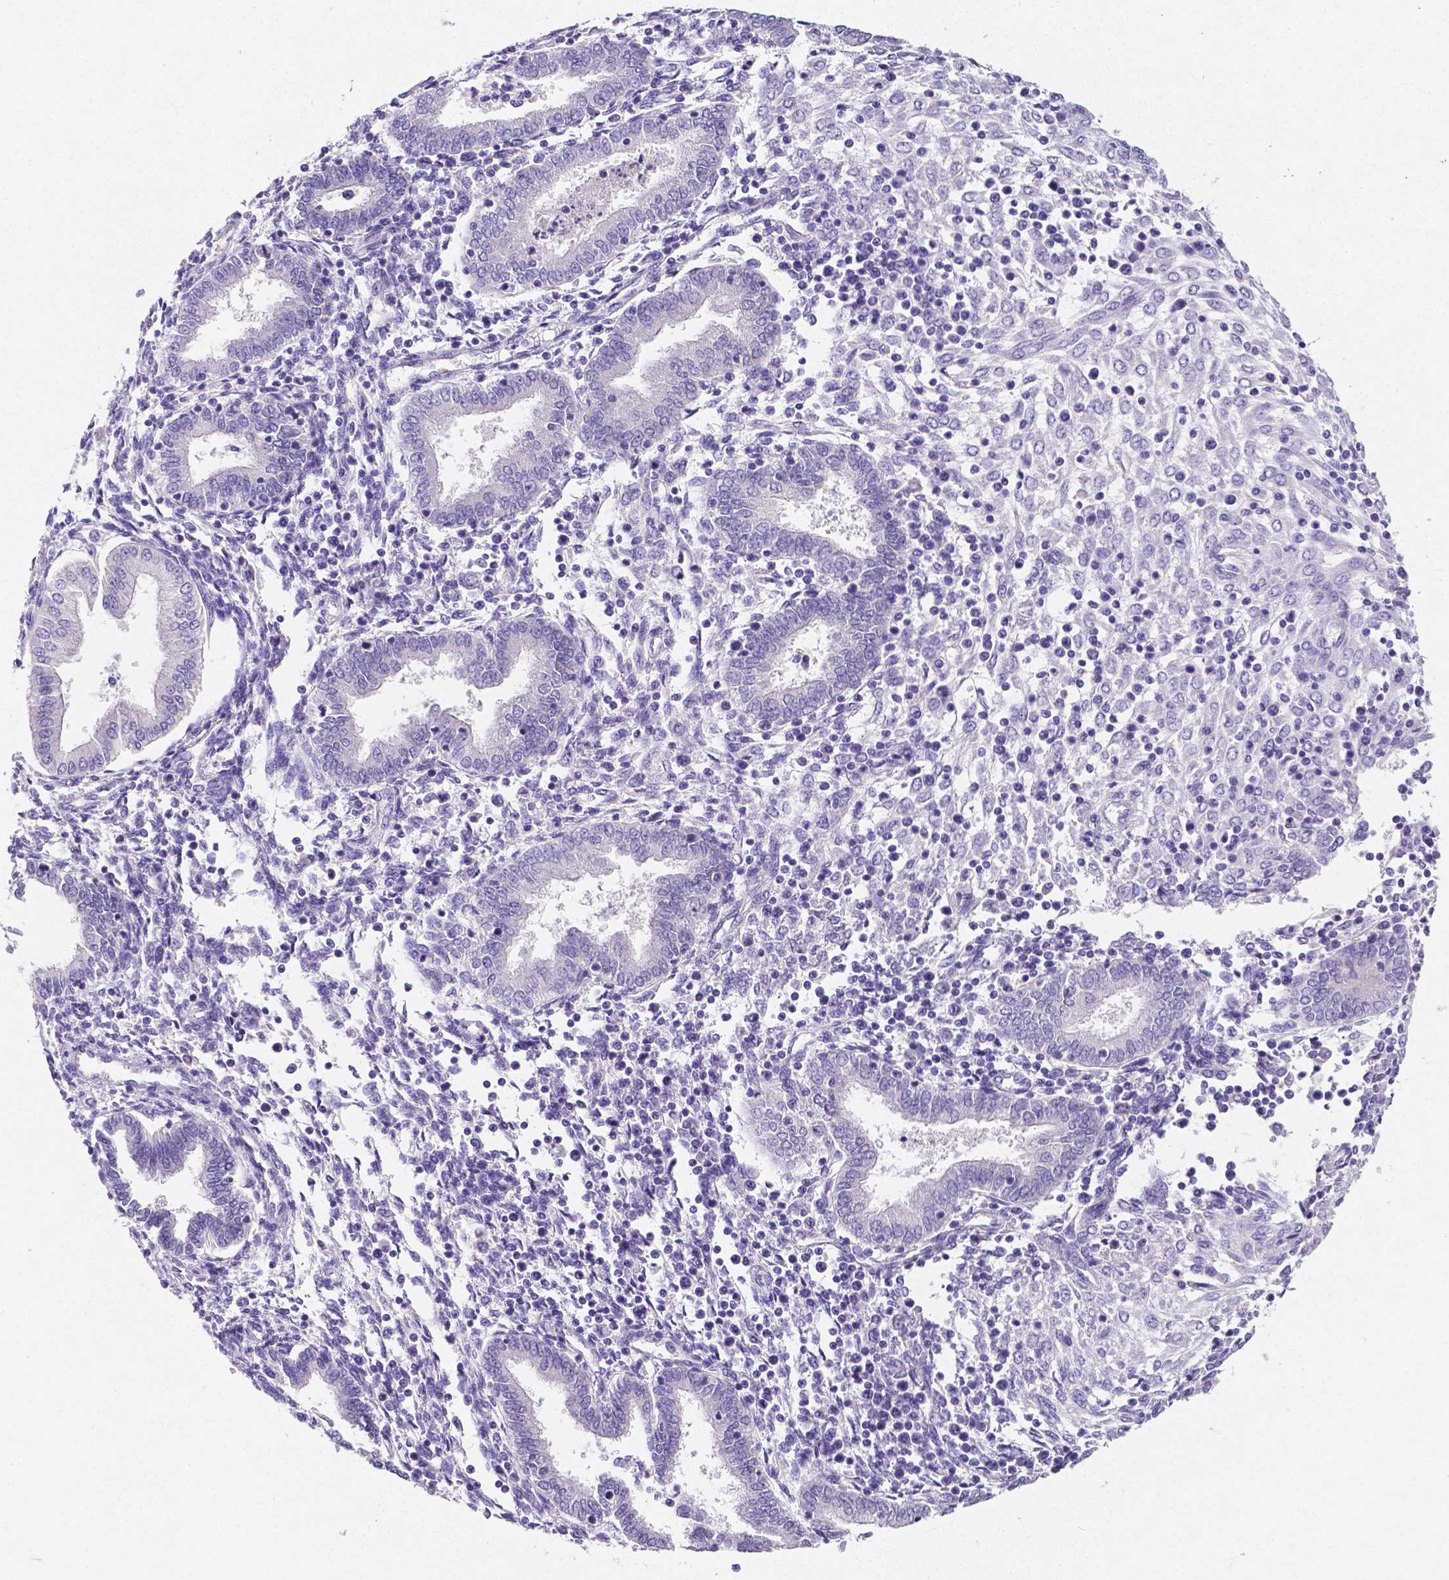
{"staining": {"intensity": "negative", "quantity": "none", "location": "none"}, "tissue": "endometrium", "cell_type": "Cells in endometrial stroma", "image_type": "normal", "snomed": [{"axis": "morphology", "description": "Normal tissue, NOS"}, {"axis": "topography", "description": "Endometrium"}], "caption": "Endometrium stained for a protein using IHC shows no staining cells in endometrial stroma.", "gene": "SATB2", "patient": {"sex": "female", "age": 42}}